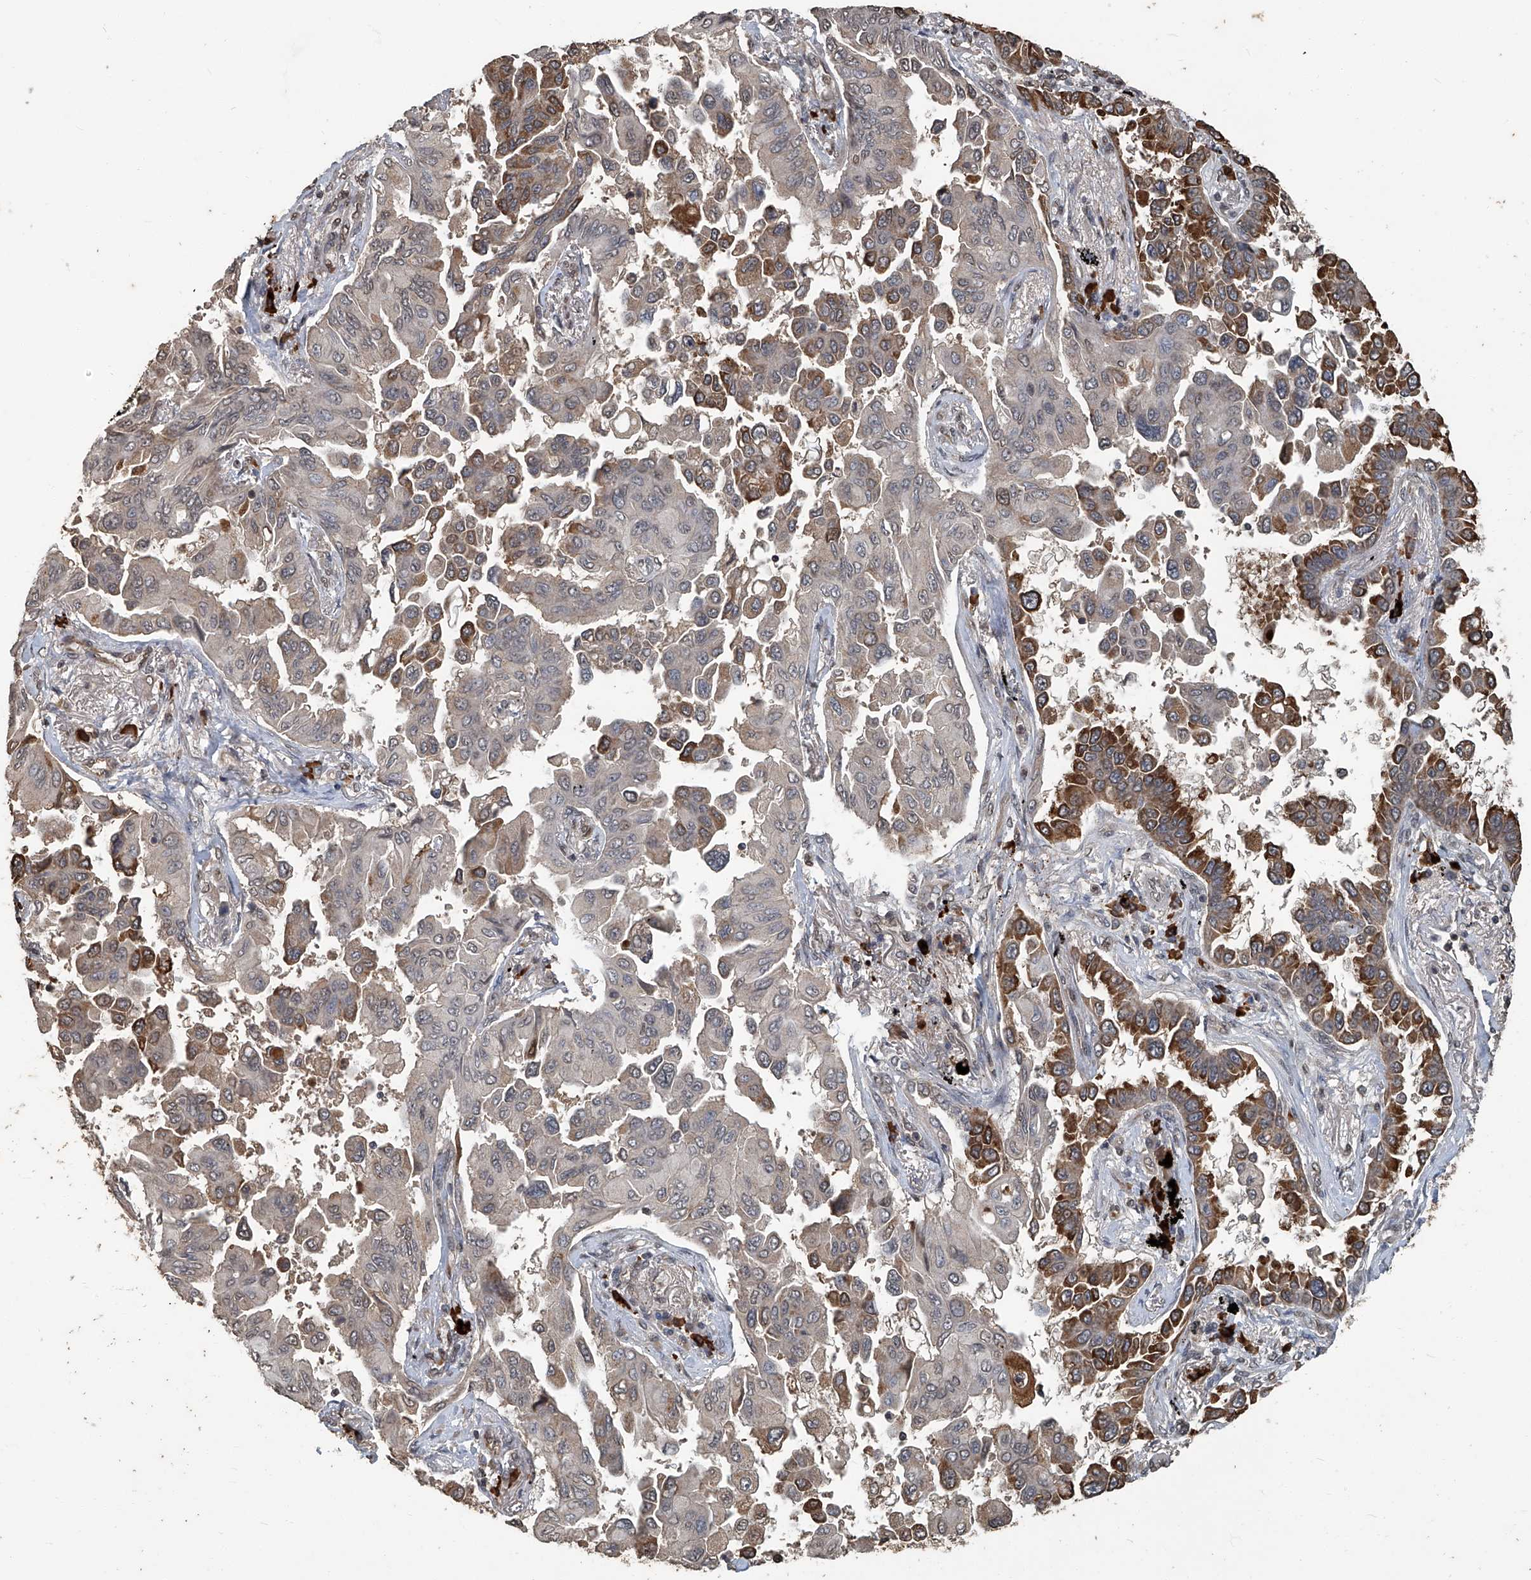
{"staining": {"intensity": "strong", "quantity": "25%-75%", "location": "cytoplasmic/membranous"}, "tissue": "lung cancer", "cell_type": "Tumor cells", "image_type": "cancer", "snomed": [{"axis": "morphology", "description": "Adenocarcinoma, NOS"}, {"axis": "topography", "description": "Lung"}], "caption": "Tumor cells exhibit high levels of strong cytoplasmic/membranous positivity in approximately 25%-75% of cells in human lung adenocarcinoma.", "gene": "GPR132", "patient": {"sex": "female", "age": 67}}